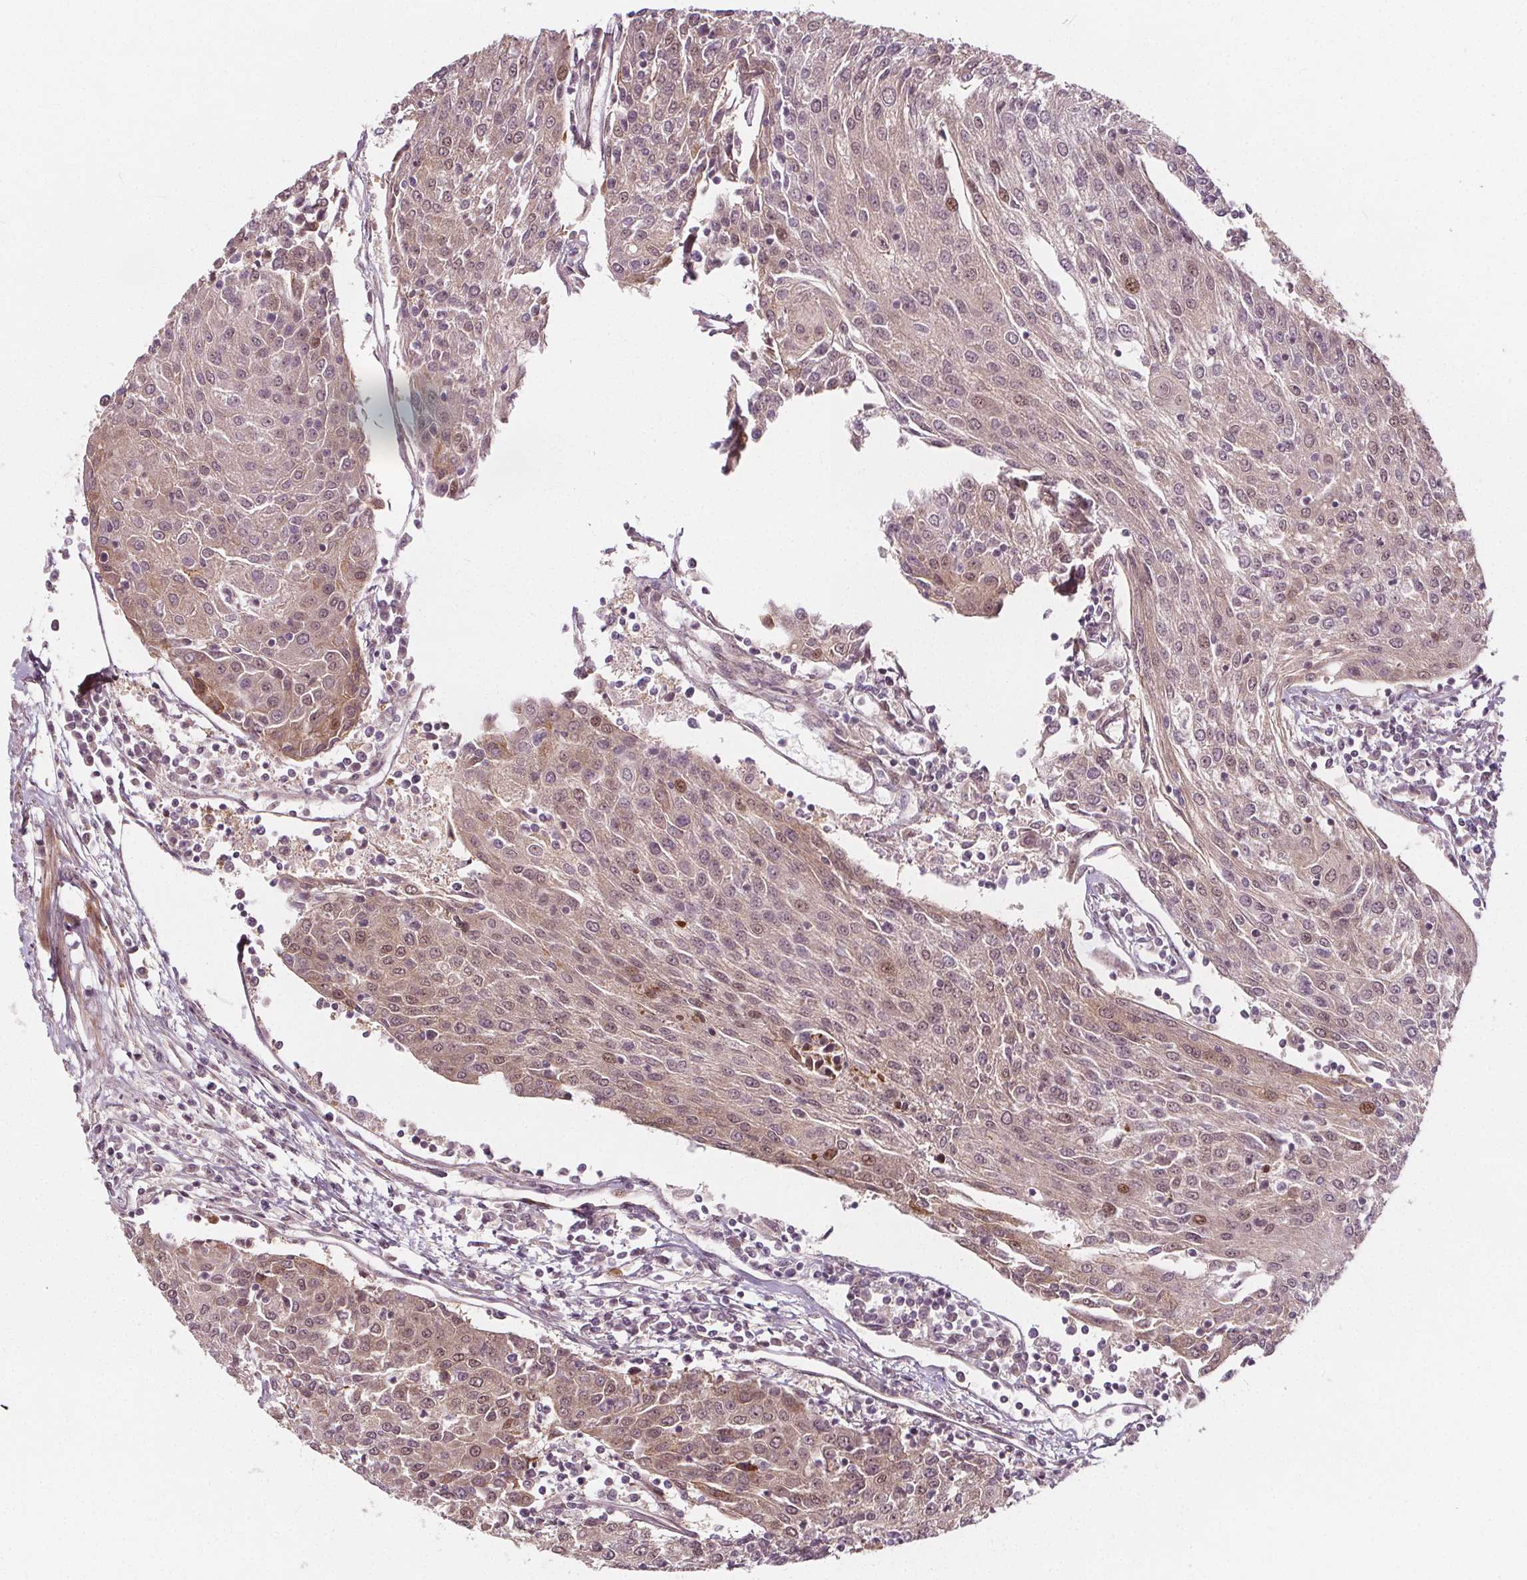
{"staining": {"intensity": "weak", "quantity": "25%-75%", "location": "cytoplasmic/membranous,nuclear"}, "tissue": "urothelial cancer", "cell_type": "Tumor cells", "image_type": "cancer", "snomed": [{"axis": "morphology", "description": "Urothelial carcinoma, High grade"}, {"axis": "topography", "description": "Urinary bladder"}], "caption": "This is an image of immunohistochemistry (IHC) staining of urothelial cancer, which shows weak staining in the cytoplasmic/membranous and nuclear of tumor cells.", "gene": "AKT1S1", "patient": {"sex": "female", "age": 85}}